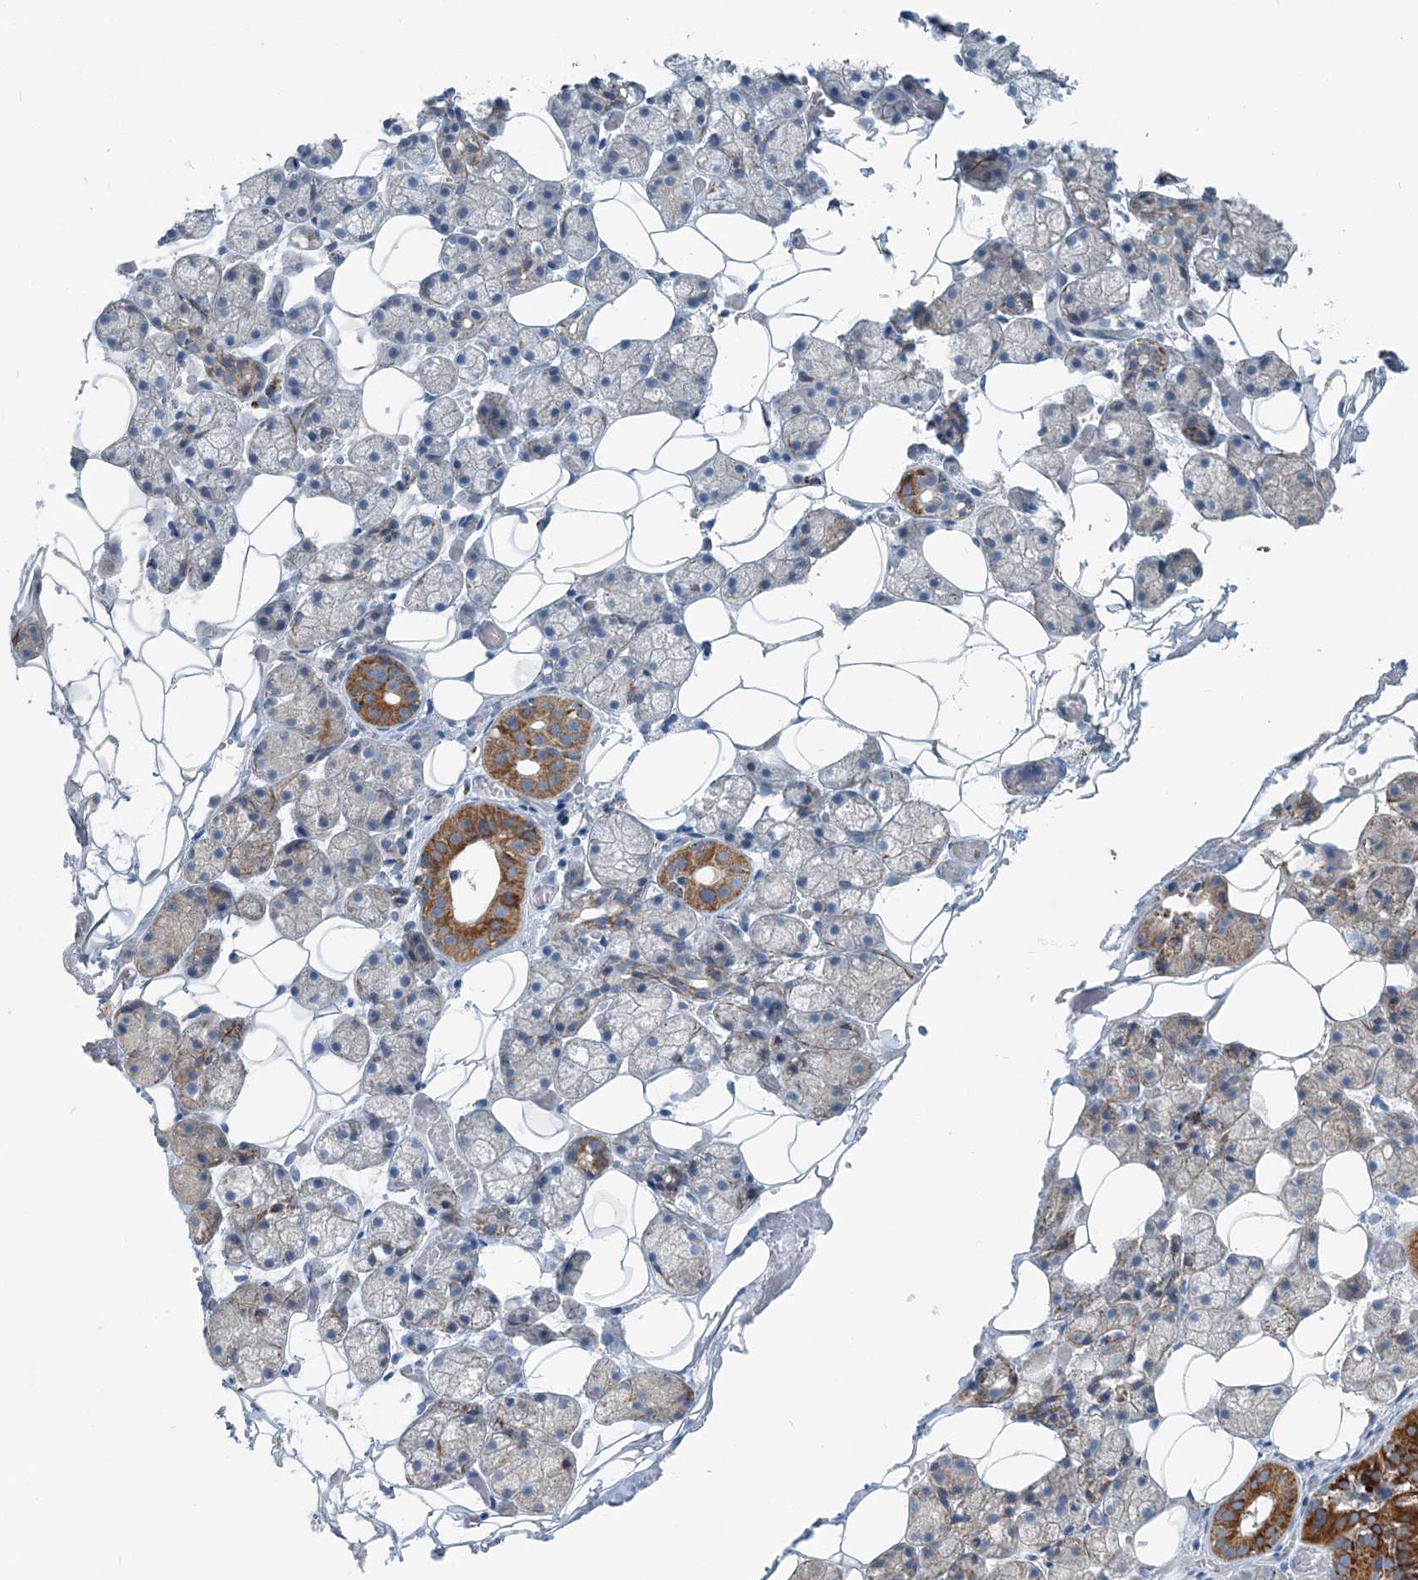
{"staining": {"intensity": "strong", "quantity": "<25%", "location": "cytoplasmic/membranous"}, "tissue": "salivary gland", "cell_type": "Glandular cells", "image_type": "normal", "snomed": [{"axis": "morphology", "description": "Normal tissue, NOS"}, {"axis": "topography", "description": "Salivary gland"}], "caption": "This is a histology image of immunohistochemistry staining of unremarkable salivary gland, which shows strong expression in the cytoplasmic/membranous of glandular cells.", "gene": "INTU", "patient": {"sex": "female", "age": 33}}